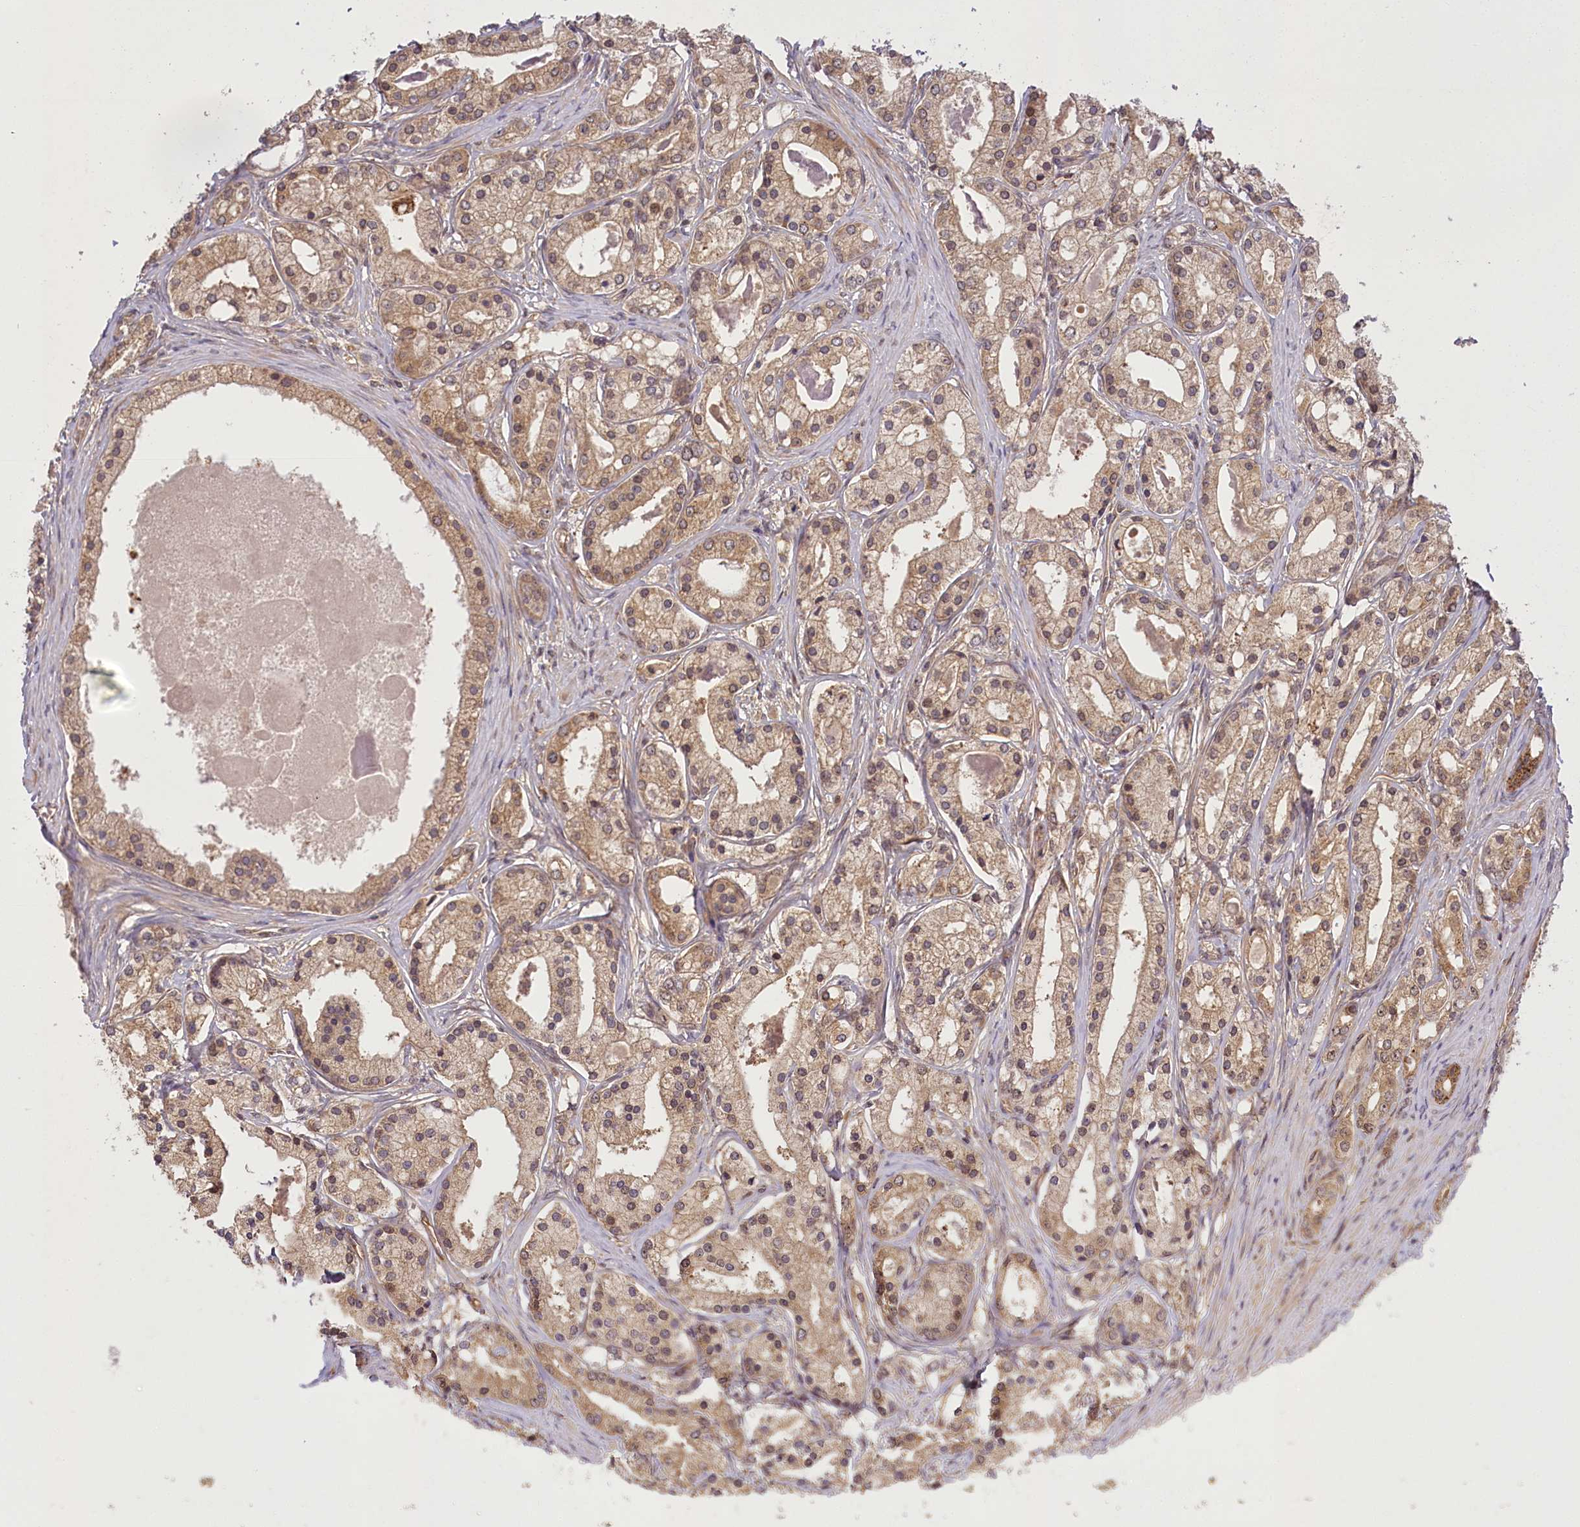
{"staining": {"intensity": "moderate", "quantity": ">75%", "location": "cytoplasmic/membranous,nuclear"}, "tissue": "prostate cancer", "cell_type": "Tumor cells", "image_type": "cancer", "snomed": [{"axis": "morphology", "description": "Adenocarcinoma, High grade"}, {"axis": "topography", "description": "Prostate"}], "caption": "Immunohistochemical staining of prostate cancer displays medium levels of moderate cytoplasmic/membranous and nuclear protein staining in about >75% of tumor cells.", "gene": "SERGEF", "patient": {"sex": "male", "age": 59}}